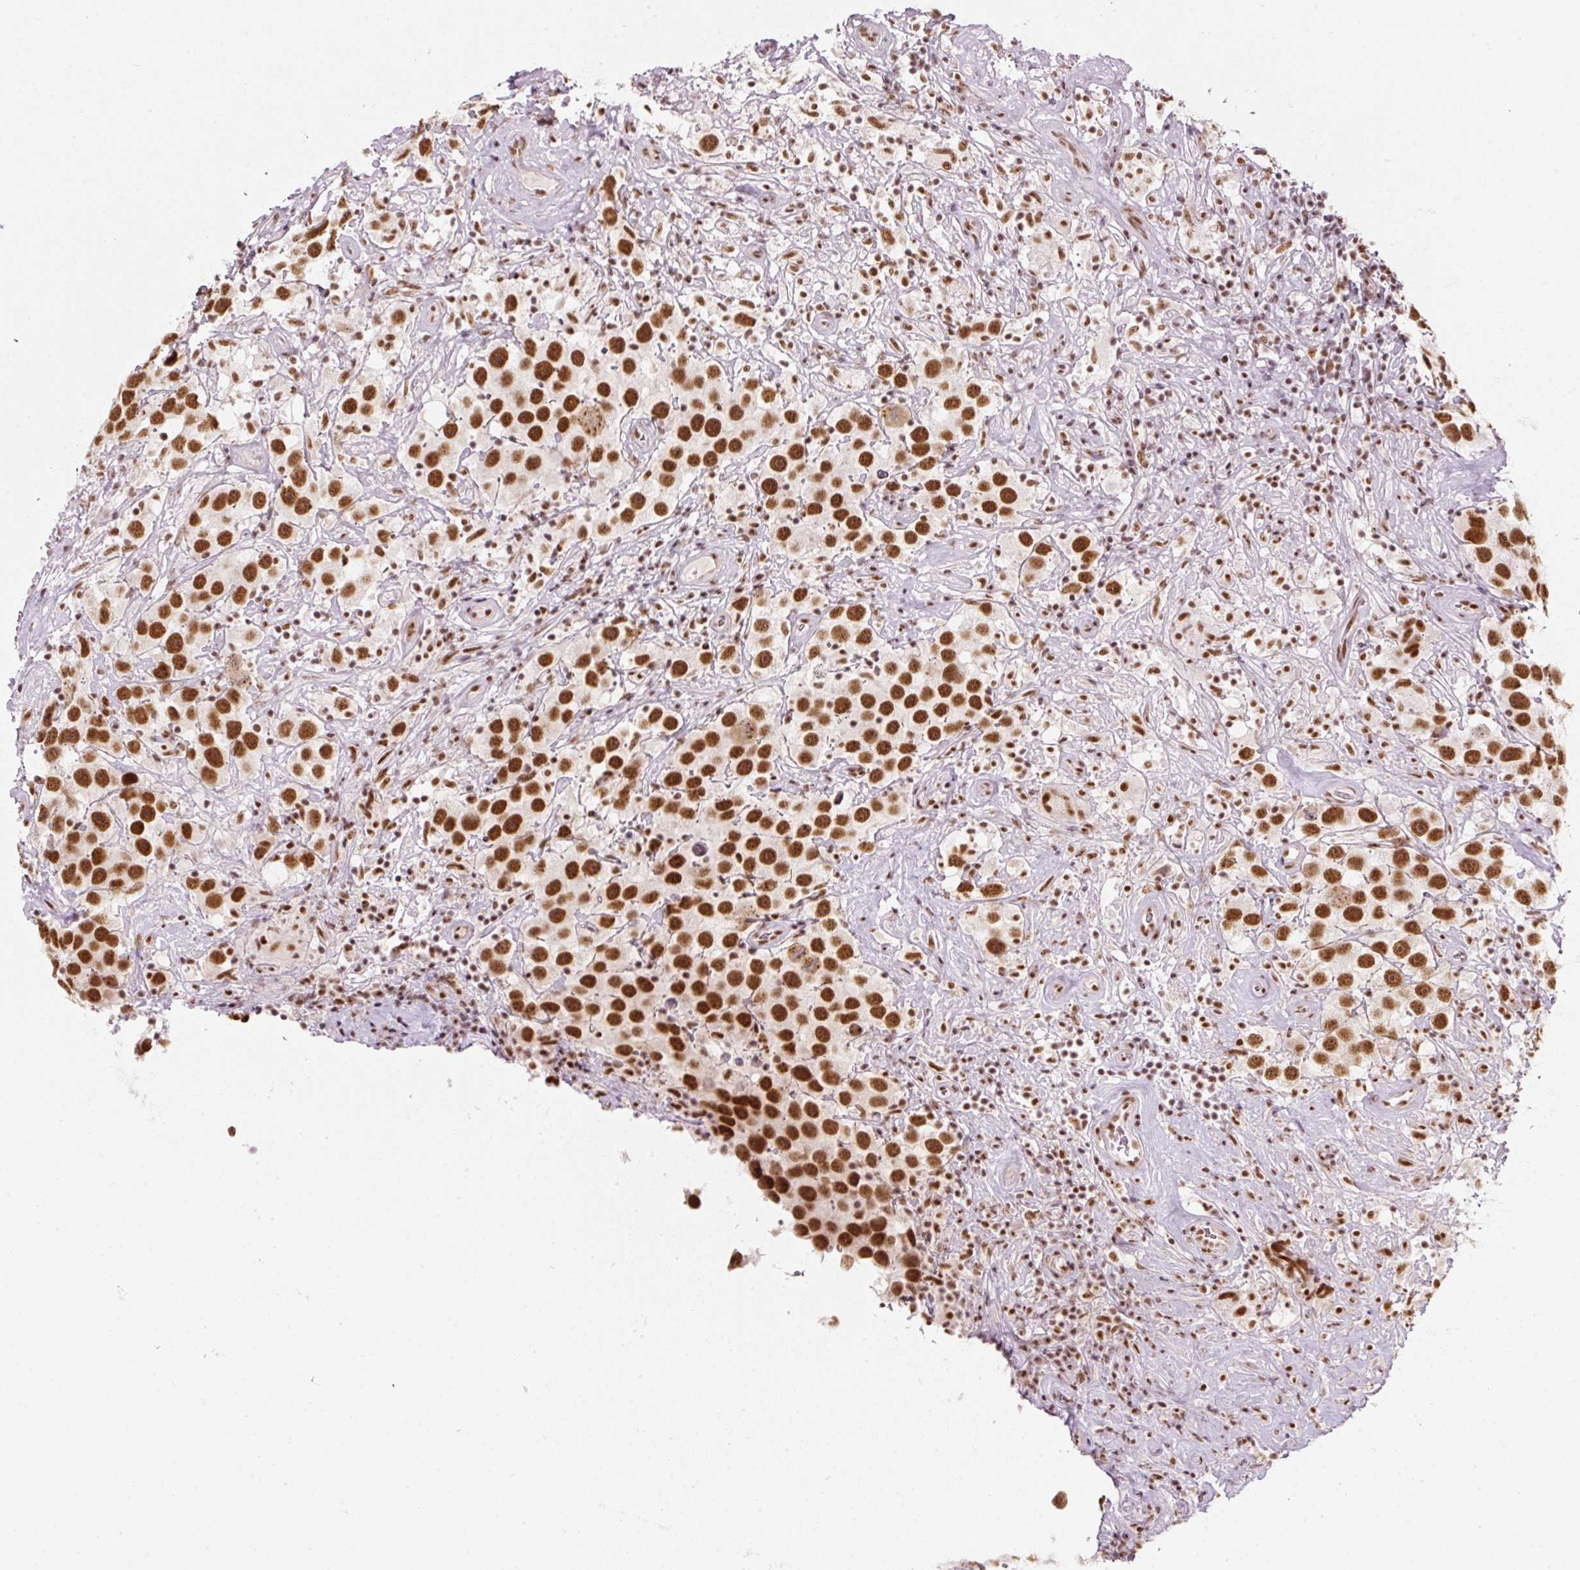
{"staining": {"intensity": "strong", "quantity": ">75%", "location": "nuclear"}, "tissue": "testis cancer", "cell_type": "Tumor cells", "image_type": "cancer", "snomed": [{"axis": "morphology", "description": "Seminoma, NOS"}, {"axis": "topography", "description": "Testis"}], "caption": "Protein staining displays strong nuclear expression in about >75% of tumor cells in seminoma (testis).", "gene": "U2AF2", "patient": {"sex": "male", "age": 49}}